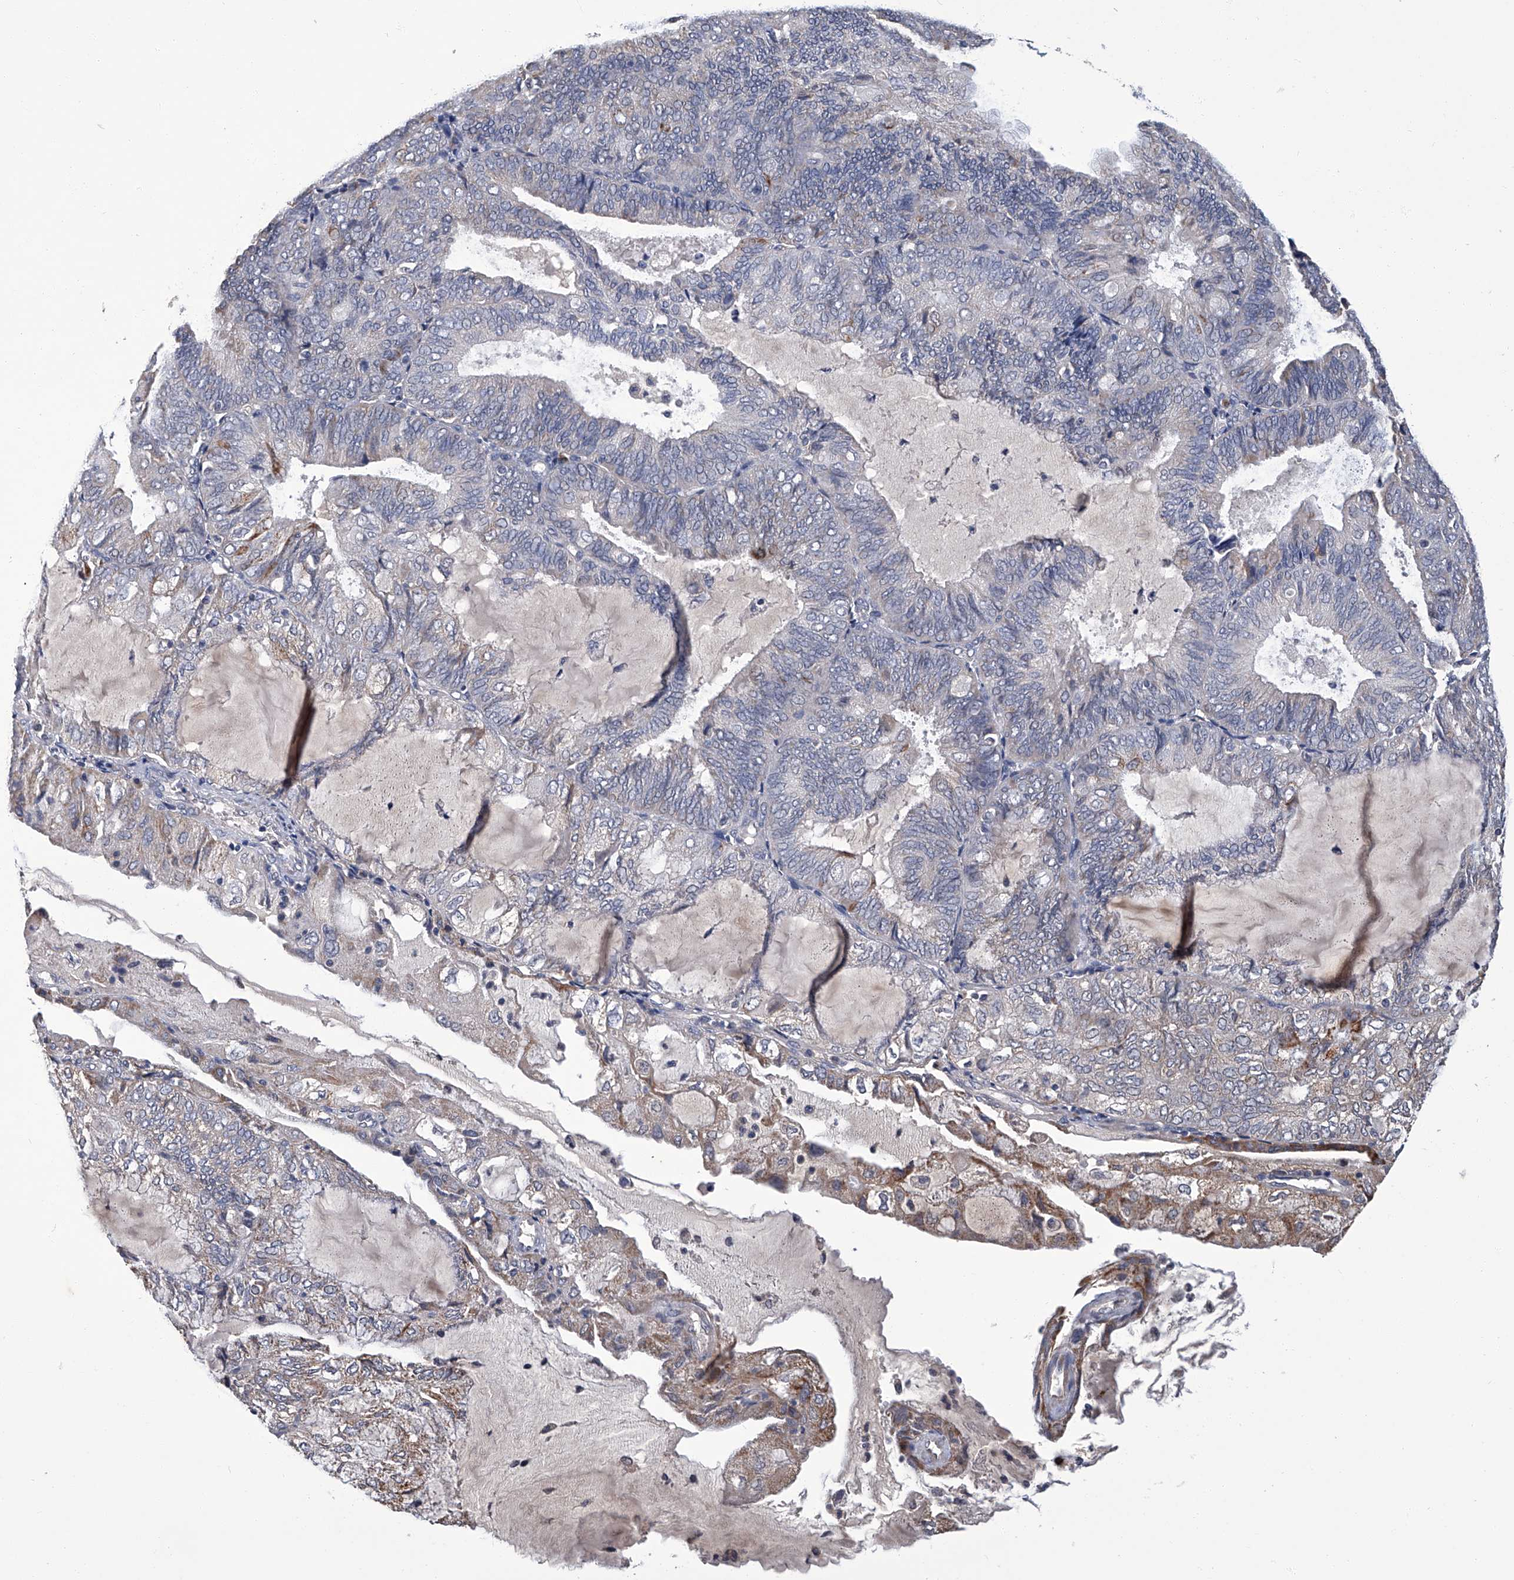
{"staining": {"intensity": "weak", "quantity": "25%-75%", "location": "cytoplasmic/membranous"}, "tissue": "endometrial cancer", "cell_type": "Tumor cells", "image_type": "cancer", "snomed": [{"axis": "morphology", "description": "Adenocarcinoma, NOS"}, {"axis": "topography", "description": "Endometrium"}], "caption": "Immunohistochemical staining of endometrial adenocarcinoma exhibits low levels of weak cytoplasmic/membranous protein positivity in about 25%-75% of tumor cells.", "gene": "OAT", "patient": {"sex": "female", "age": 81}}